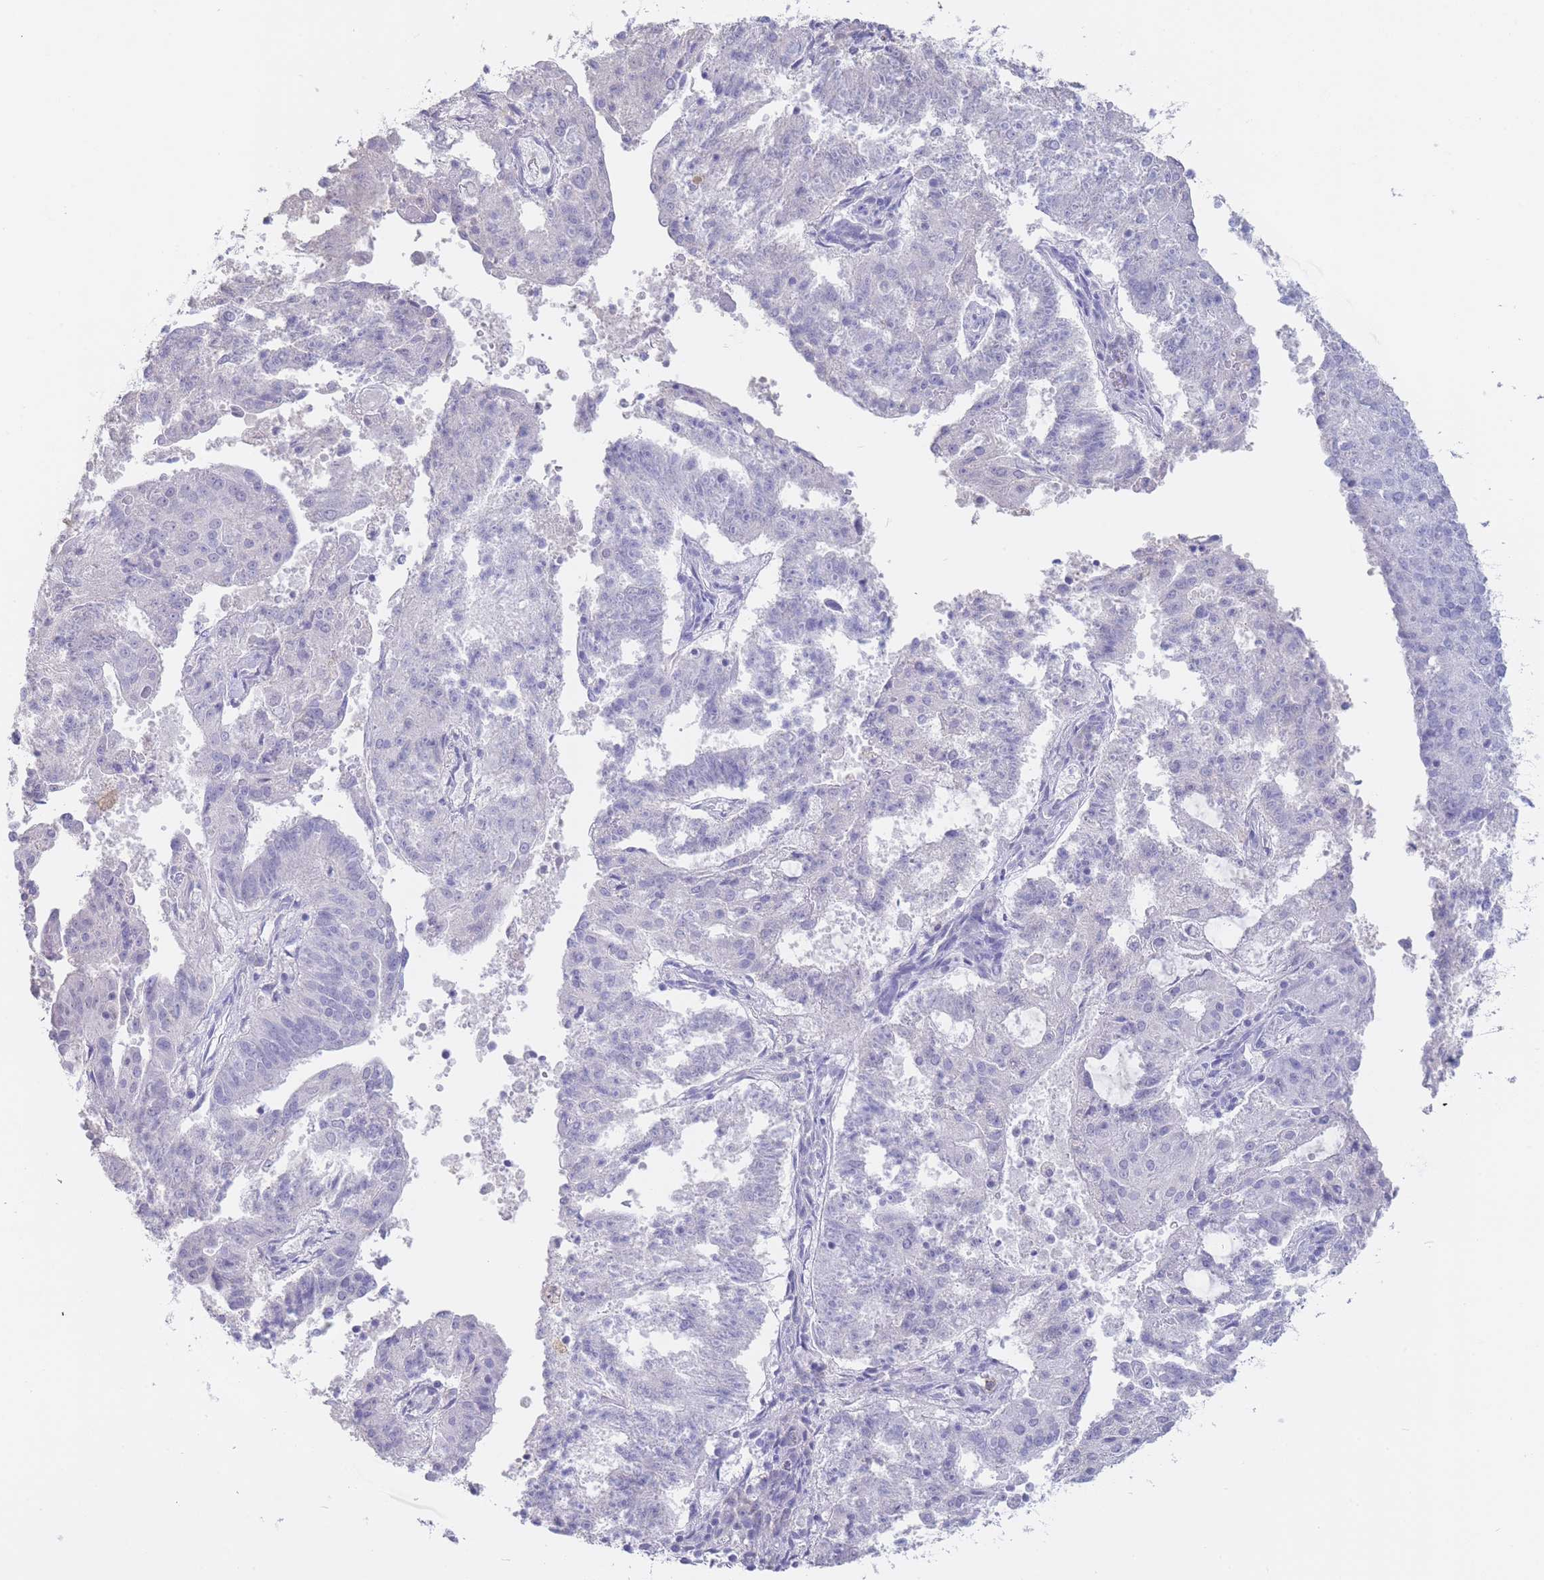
{"staining": {"intensity": "negative", "quantity": "none", "location": "none"}, "tissue": "endometrial cancer", "cell_type": "Tumor cells", "image_type": "cancer", "snomed": [{"axis": "morphology", "description": "Adenocarcinoma, NOS"}, {"axis": "topography", "description": "Endometrium"}], "caption": "An immunohistochemistry (IHC) photomicrograph of adenocarcinoma (endometrial) is shown. There is no staining in tumor cells of adenocarcinoma (endometrial). The staining is performed using DAB (3,3'-diaminobenzidine) brown chromogen with nuclei counter-stained in using hematoxylin.", "gene": "CD37", "patient": {"sex": "female", "age": 82}}